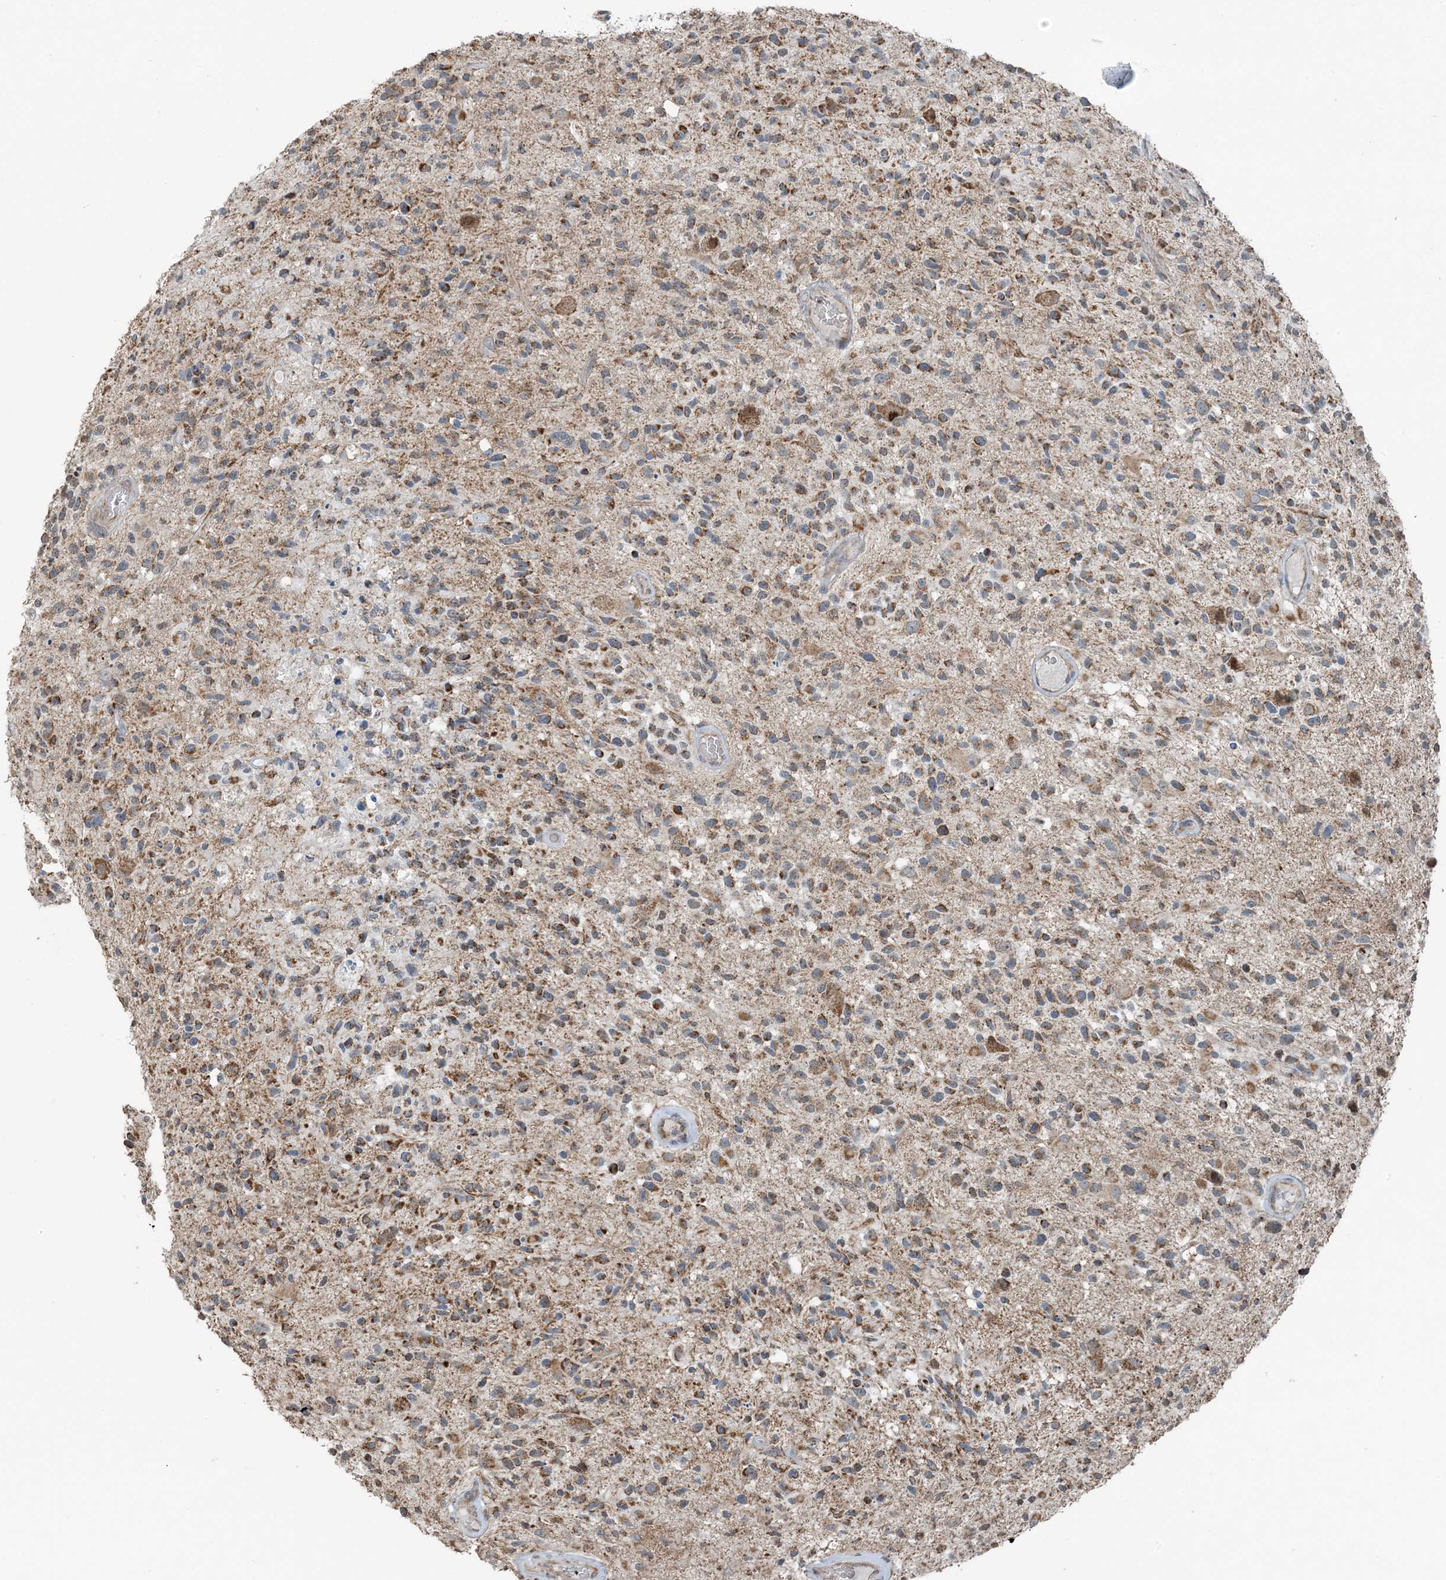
{"staining": {"intensity": "moderate", "quantity": ">75%", "location": "cytoplasmic/membranous"}, "tissue": "glioma", "cell_type": "Tumor cells", "image_type": "cancer", "snomed": [{"axis": "morphology", "description": "Glioma, malignant, High grade"}, {"axis": "morphology", "description": "Glioblastoma, NOS"}, {"axis": "topography", "description": "Brain"}], "caption": "Moderate cytoplasmic/membranous expression for a protein is appreciated in about >75% of tumor cells of glioma using immunohistochemistry.", "gene": "PILRB", "patient": {"sex": "male", "age": 60}}